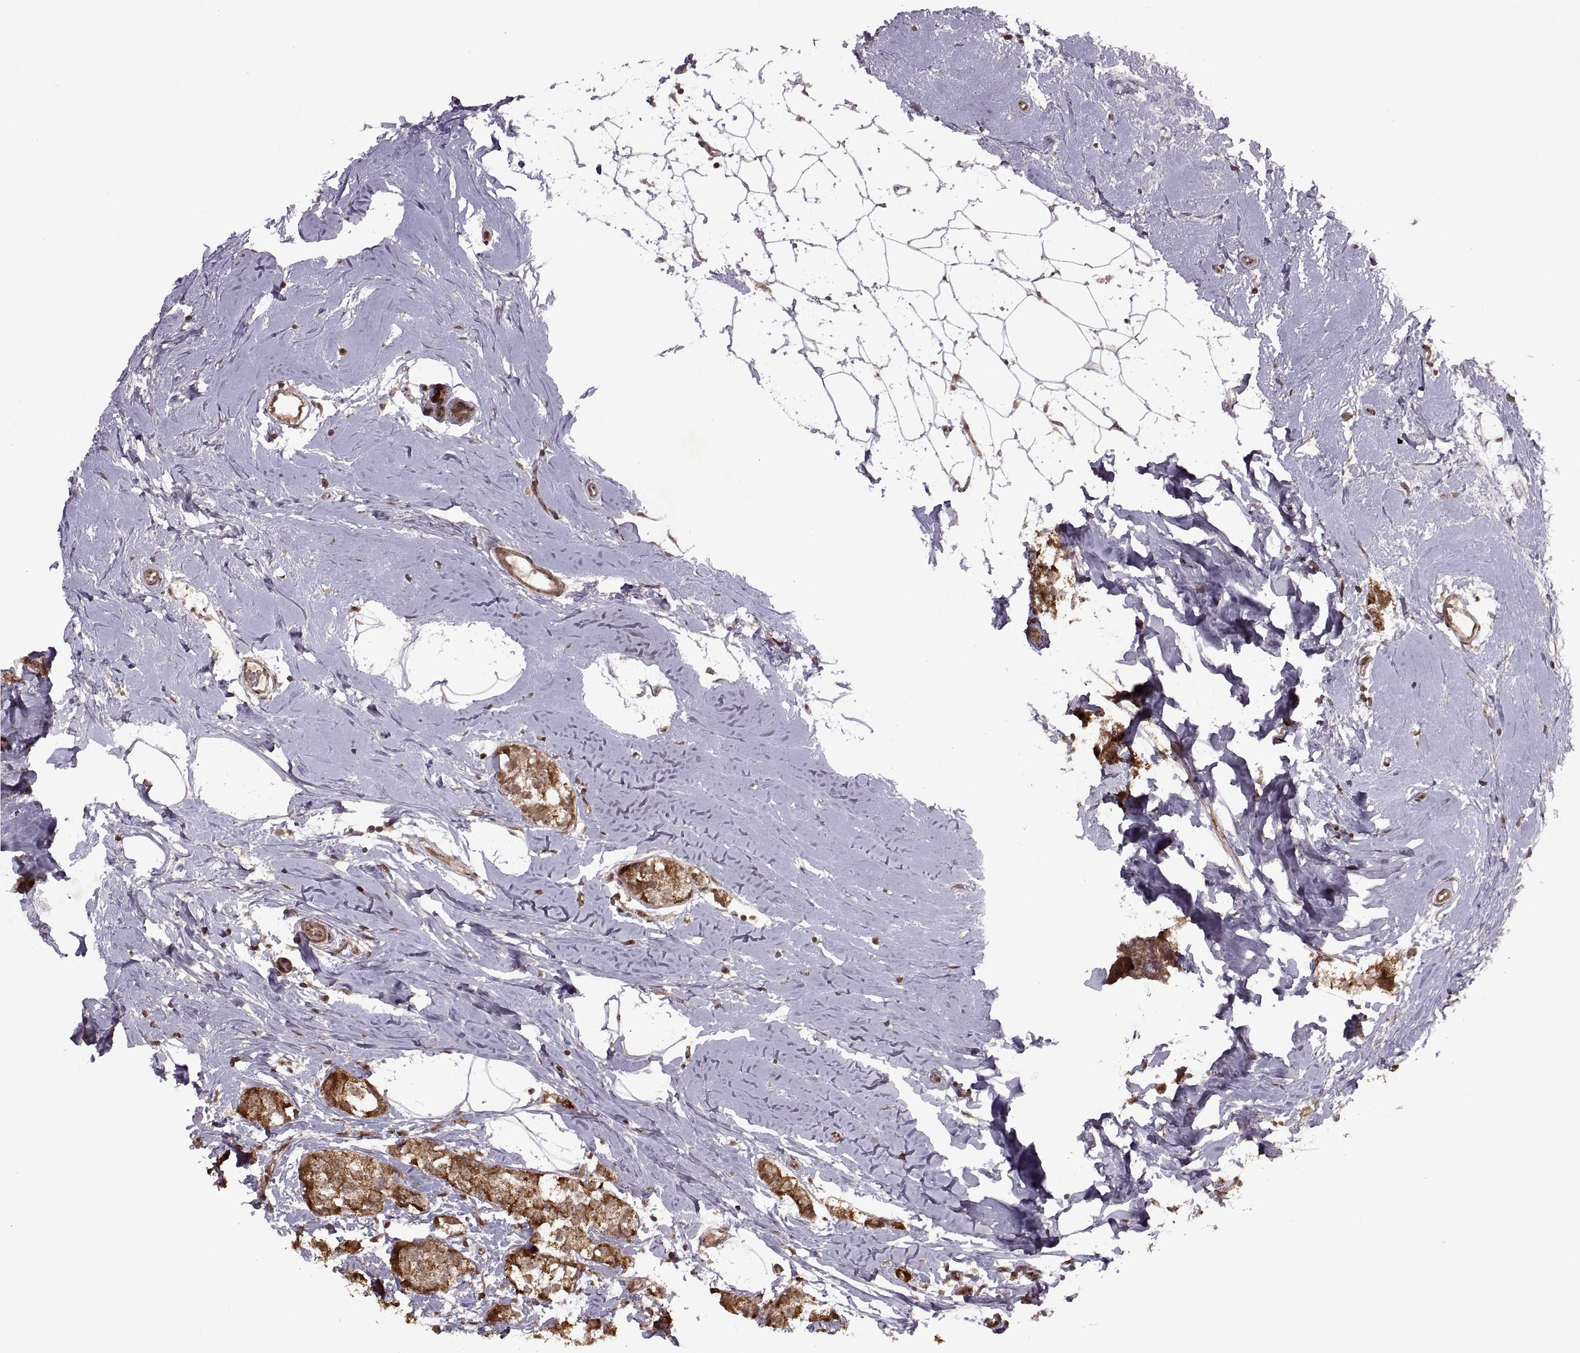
{"staining": {"intensity": "moderate", "quantity": ">75%", "location": "cytoplasmic/membranous"}, "tissue": "breast cancer", "cell_type": "Tumor cells", "image_type": "cancer", "snomed": [{"axis": "morphology", "description": "Duct carcinoma"}, {"axis": "topography", "description": "Breast"}], "caption": "Protein expression by immunohistochemistry exhibits moderate cytoplasmic/membranous staining in approximately >75% of tumor cells in breast cancer (intraductal carcinoma).", "gene": "PTOV1", "patient": {"sex": "female", "age": 40}}